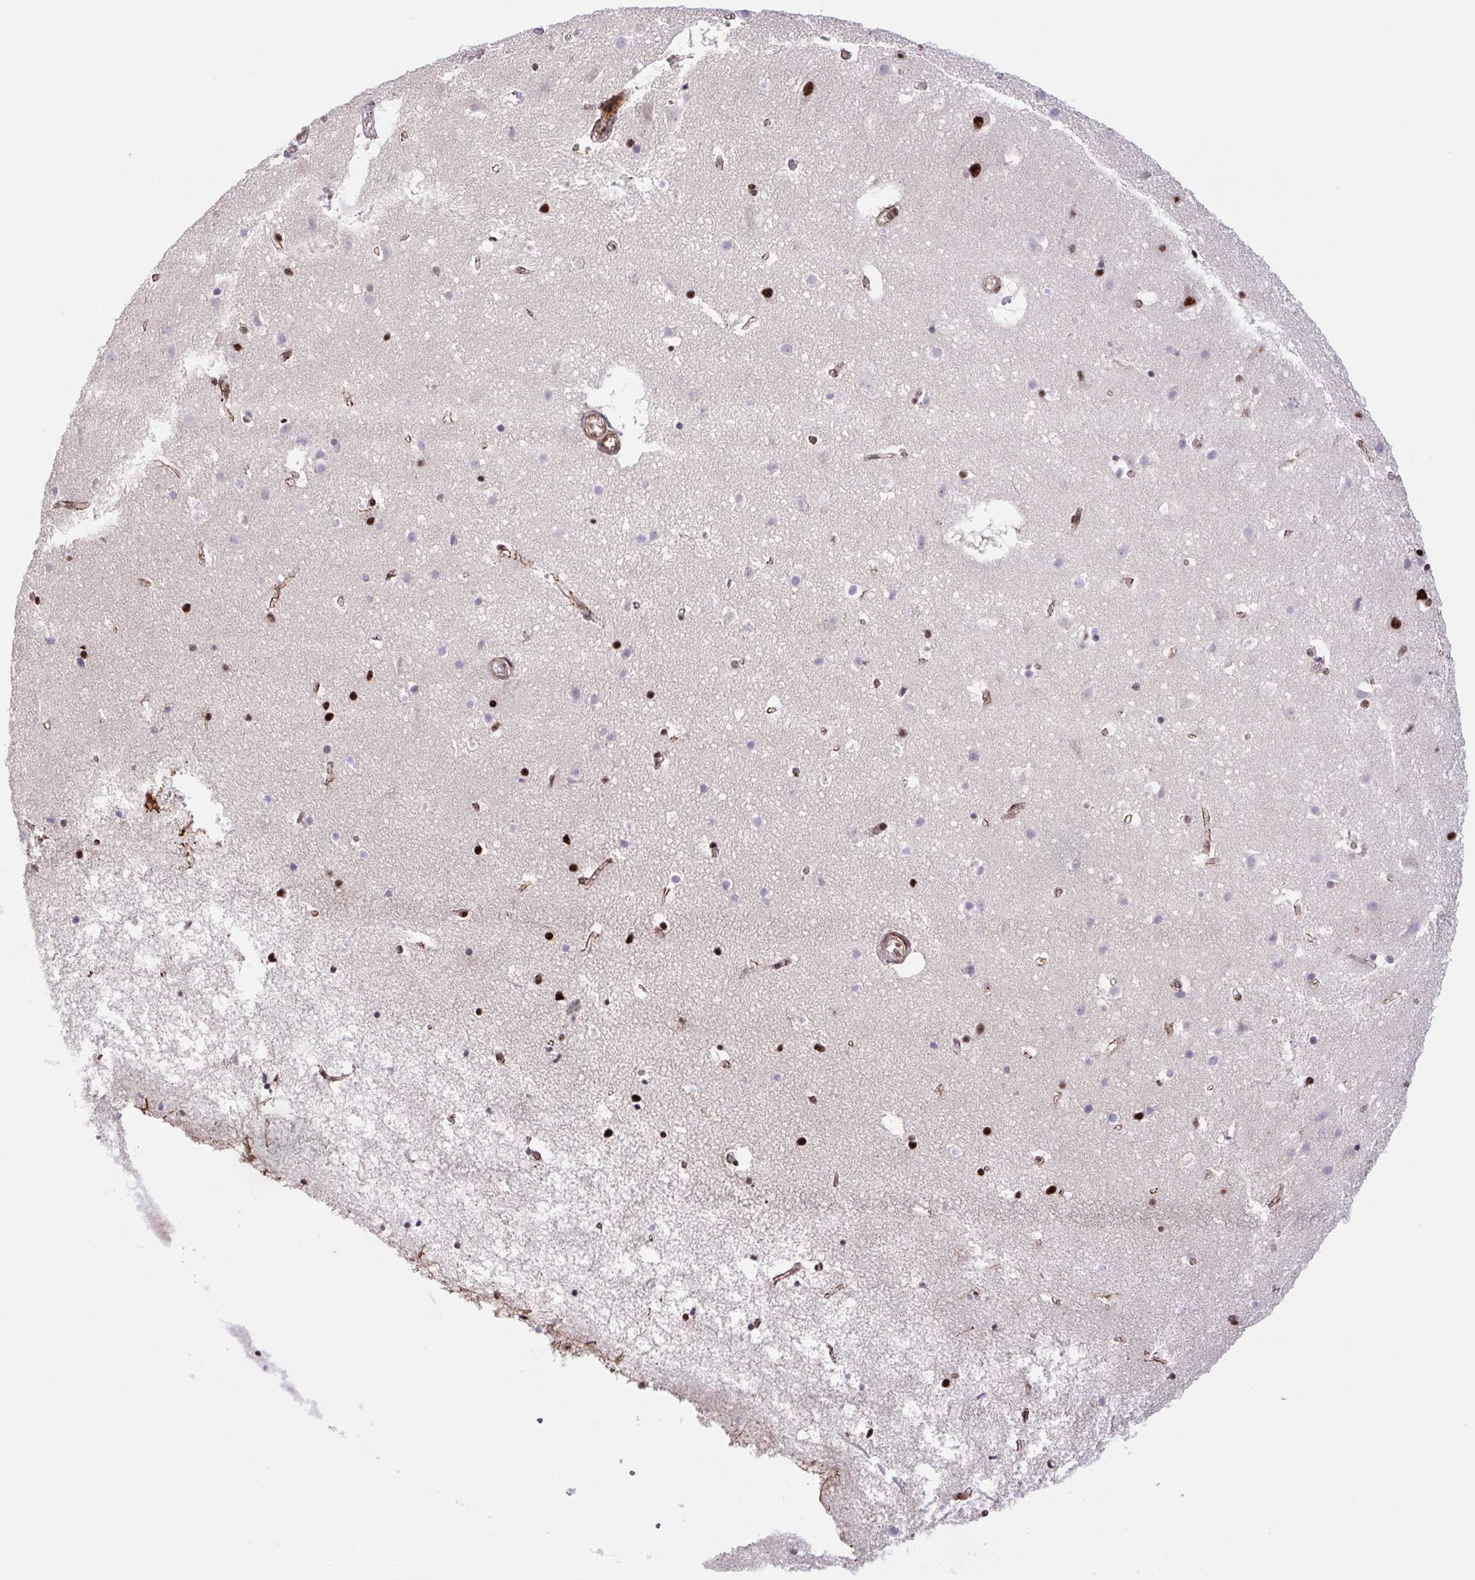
{"staining": {"intensity": "weak", "quantity": "25%-75%", "location": "nuclear"}, "tissue": "cerebral cortex", "cell_type": "Endothelial cells", "image_type": "normal", "snomed": [{"axis": "morphology", "description": "Normal tissue, NOS"}, {"axis": "topography", "description": "Cerebral cortex"}], "caption": "Endothelial cells demonstrate low levels of weak nuclear expression in about 25%-75% of cells in unremarkable human cerebral cortex. (Brightfield microscopy of DAB IHC at high magnification).", "gene": "ERG", "patient": {"sex": "female", "age": 52}}